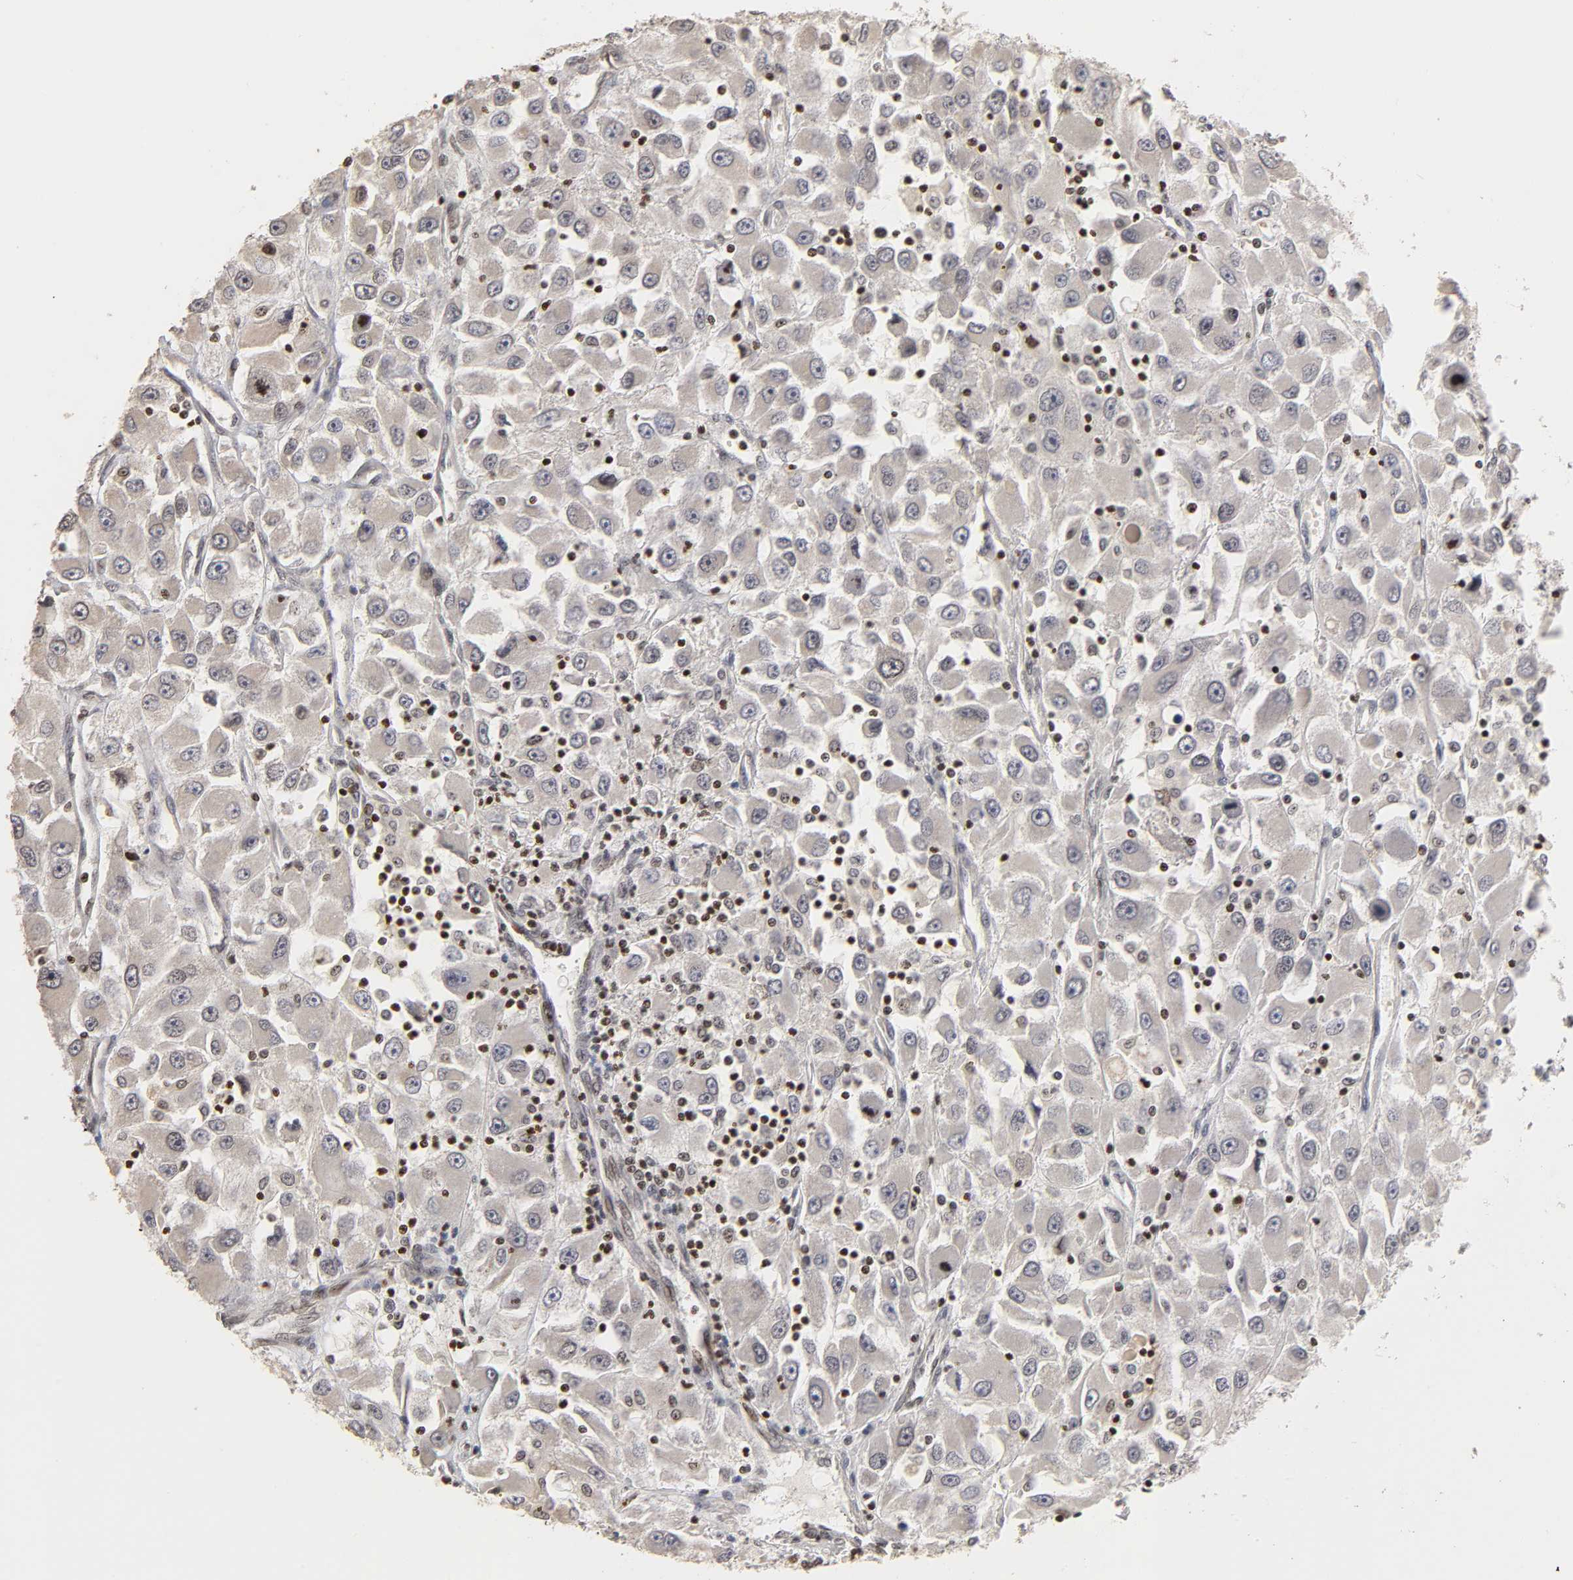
{"staining": {"intensity": "negative", "quantity": "none", "location": "none"}, "tissue": "renal cancer", "cell_type": "Tumor cells", "image_type": "cancer", "snomed": [{"axis": "morphology", "description": "Adenocarcinoma, NOS"}, {"axis": "topography", "description": "Kidney"}], "caption": "DAB immunohistochemical staining of adenocarcinoma (renal) displays no significant staining in tumor cells.", "gene": "ZNF473", "patient": {"sex": "female", "age": 52}}